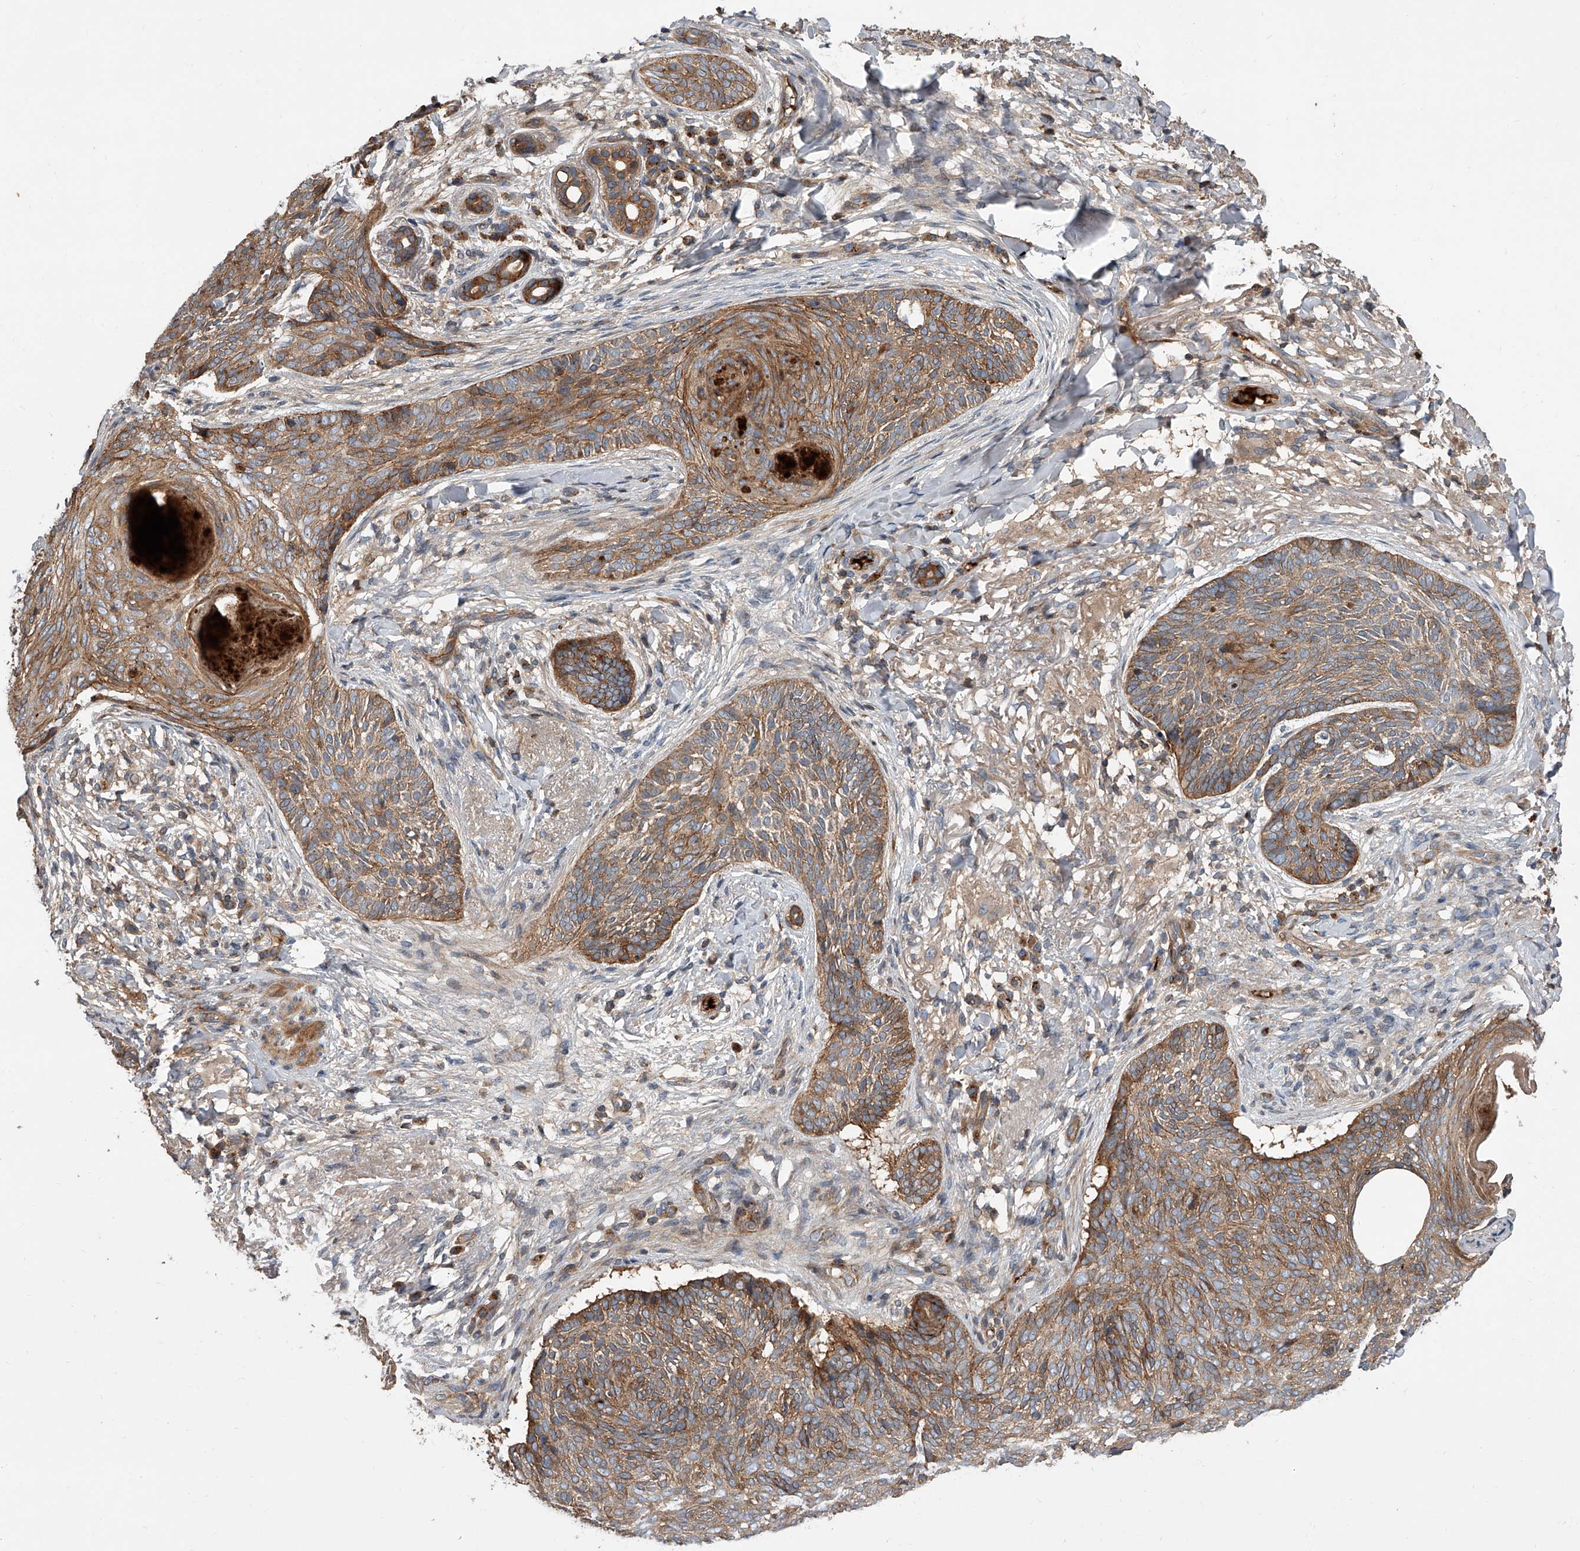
{"staining": {"intensity": "moderate", "quantity": ">75%", "location": "cytoplasmic/membranous"}, "tissue": "skin cancer", "cell_type": "Tumor cells", "image_type": "cancer", "snomed": [{"axis": "morphology", "description": "Basal cell carcinoma"}, {"axis": "topography", "description": "Skin"}], "caption": "Protein expression analysis of skin cancer (basal cell carcinoma) reveals moderate cytoplasmic/membranous staining in about >75% of tumor cells. The staining was performed using DAB, with brown indicating positive protein expression. Nuclei are stained blue with hematoxylin.", "gene": "USP47", "patient": {"sex": "male", "age": 85}}